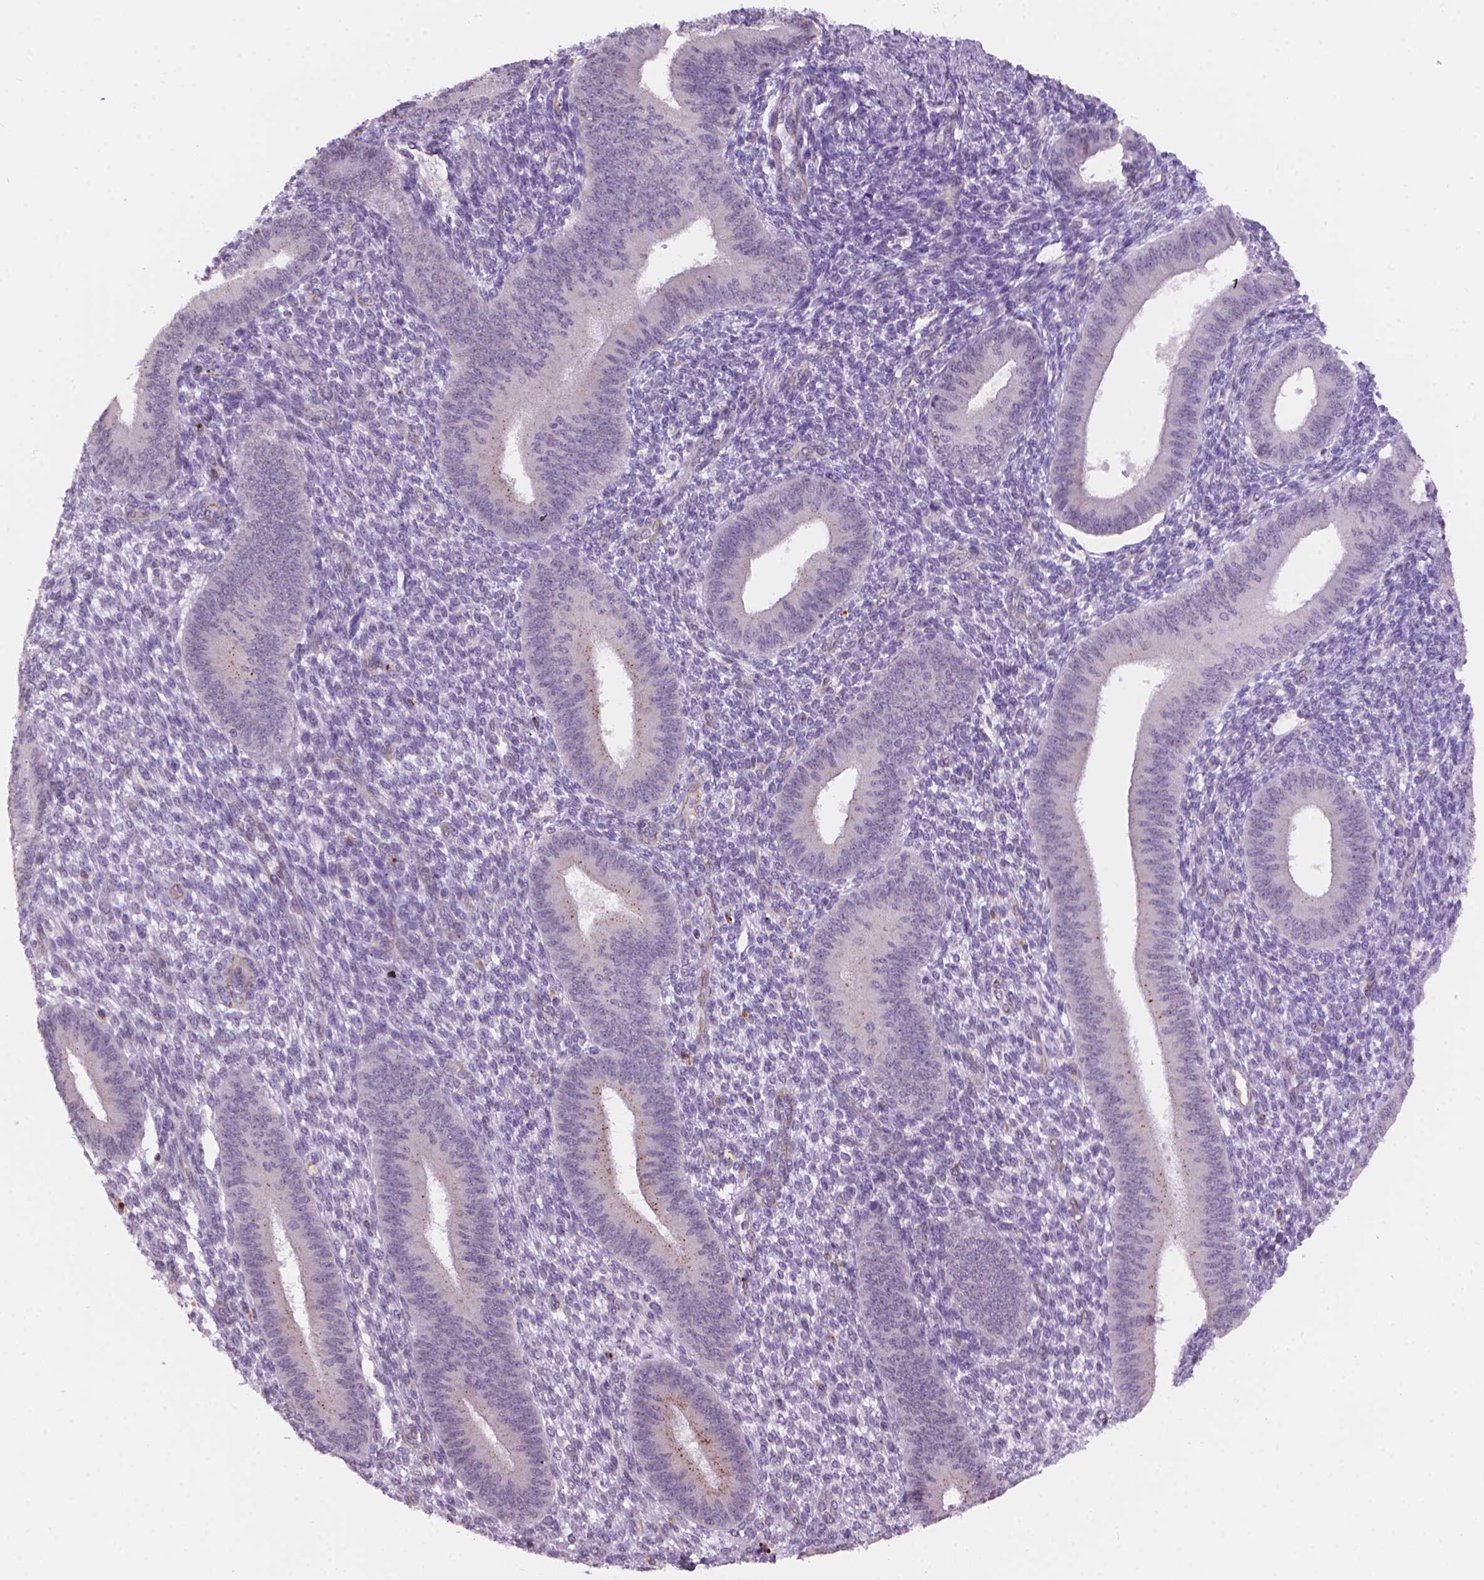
{"staining": {"intensity": "negative", "quantity": "none", "location": "none"}, "tissue": "endometrium", "cell_type": "Cells in endometrial stroma", "image_type": "normal", "snomed": [{"axis": "morphology", "description": "Normal tissue, NOS"}, {"axis": "topography", "description": "Endometrium"}], "caption": "Immunohistochemical staining of normal endometrium displays no significant positivity in cells in endometrial stroma.", "gene": "TMEM184A", "patient": {"sex": "female", "age": 39}}